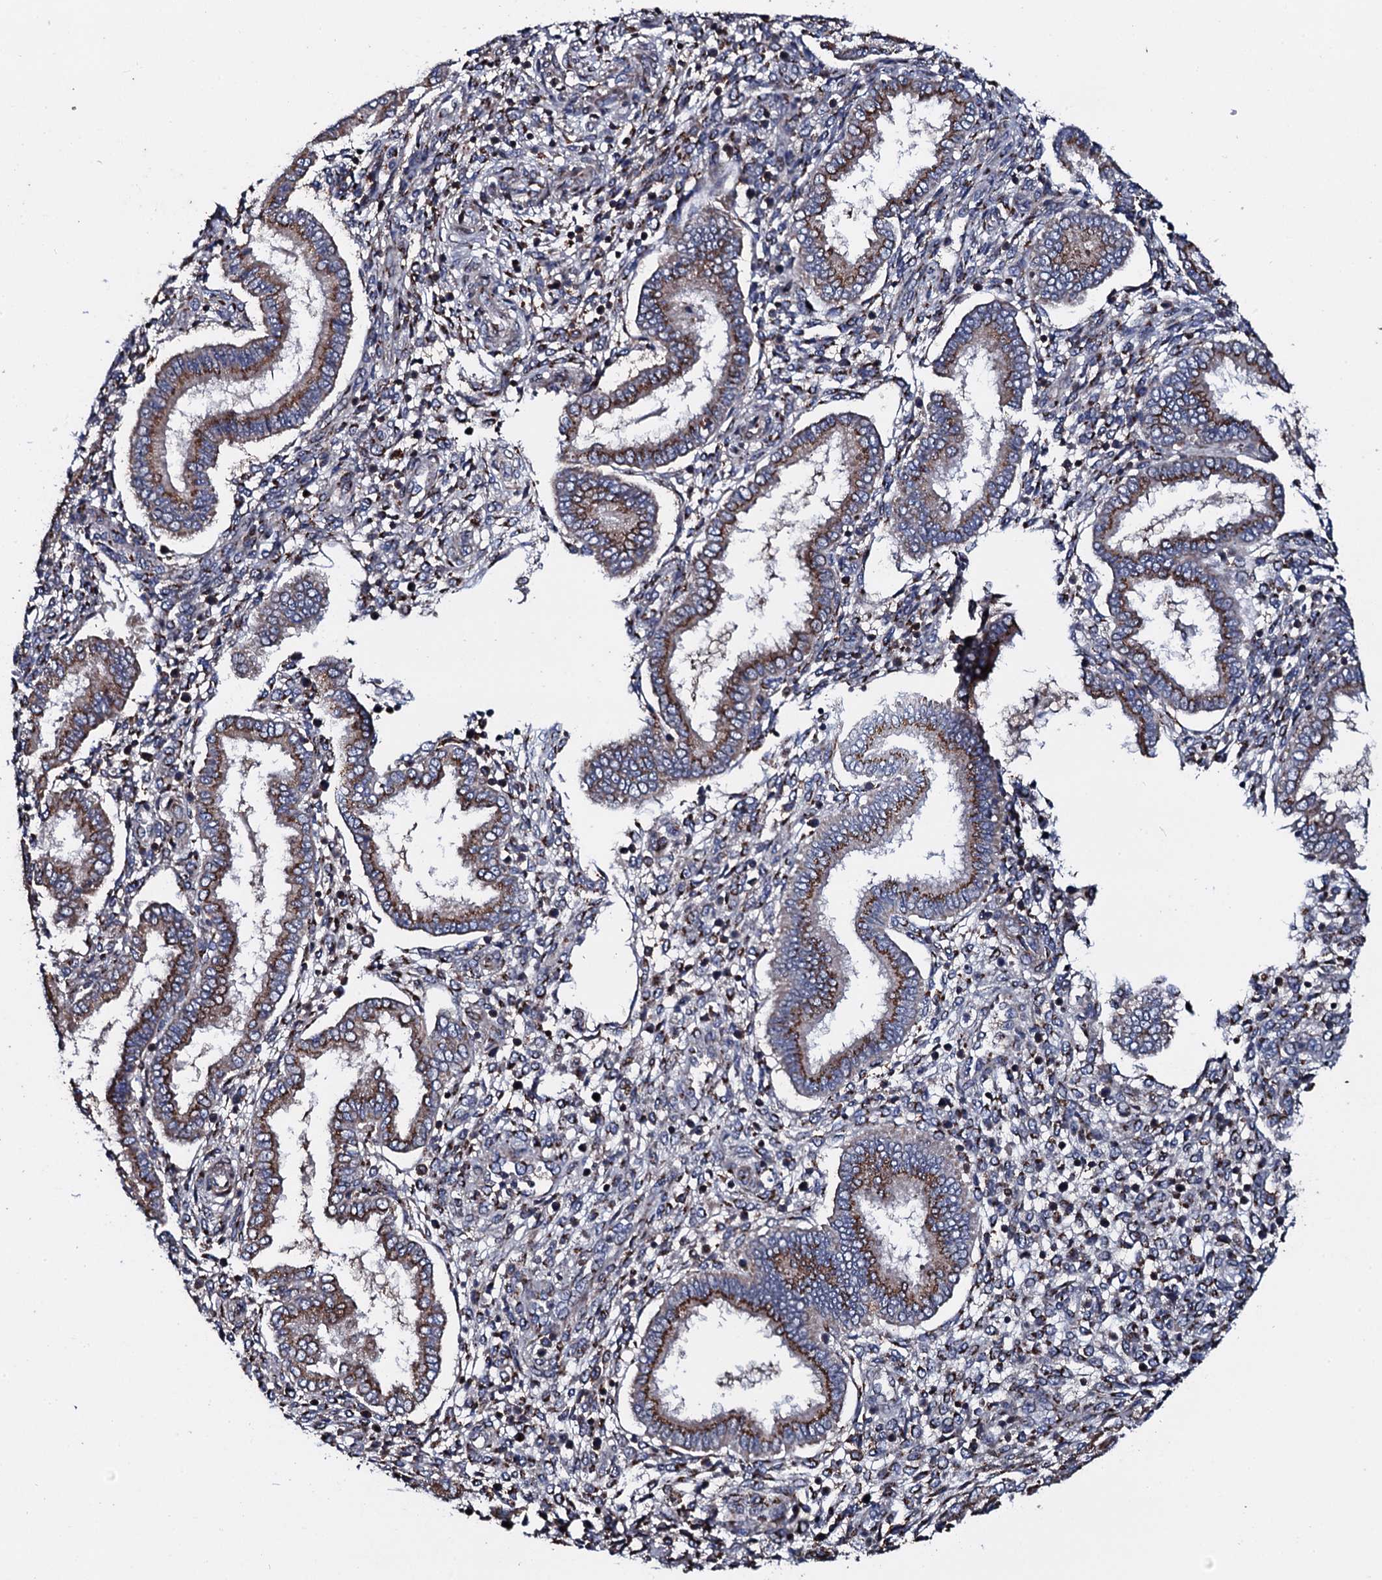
{"staining": {"intensity": "moderate", "quantity": "<25%", "location": "cytoplasmic/membranous"}, "tissue": "endometrium", "cell_type": "Cells in endometrial stroma", "image_type": "normal", "snomed": [{"axis": "morphology", "description": "Normal tissue, NOS"}, {"axis": "topography", "description": "Endometrium"}], "caption": "Immunohistochemical staining of normal human endometrium displays <25% levels of moderate cytoplasmic/membranous protein staining in about <25% of cells in endometrial stroma. The staining was performed using DAB (3,3'-diaminobenzidine) to visualize the protein expression in brown, while the nuclei were stained in blue with hematoxylin (Magnification: 20x).", "gene": "PLET1", "patient": {"sex": "female", "age": 24}}